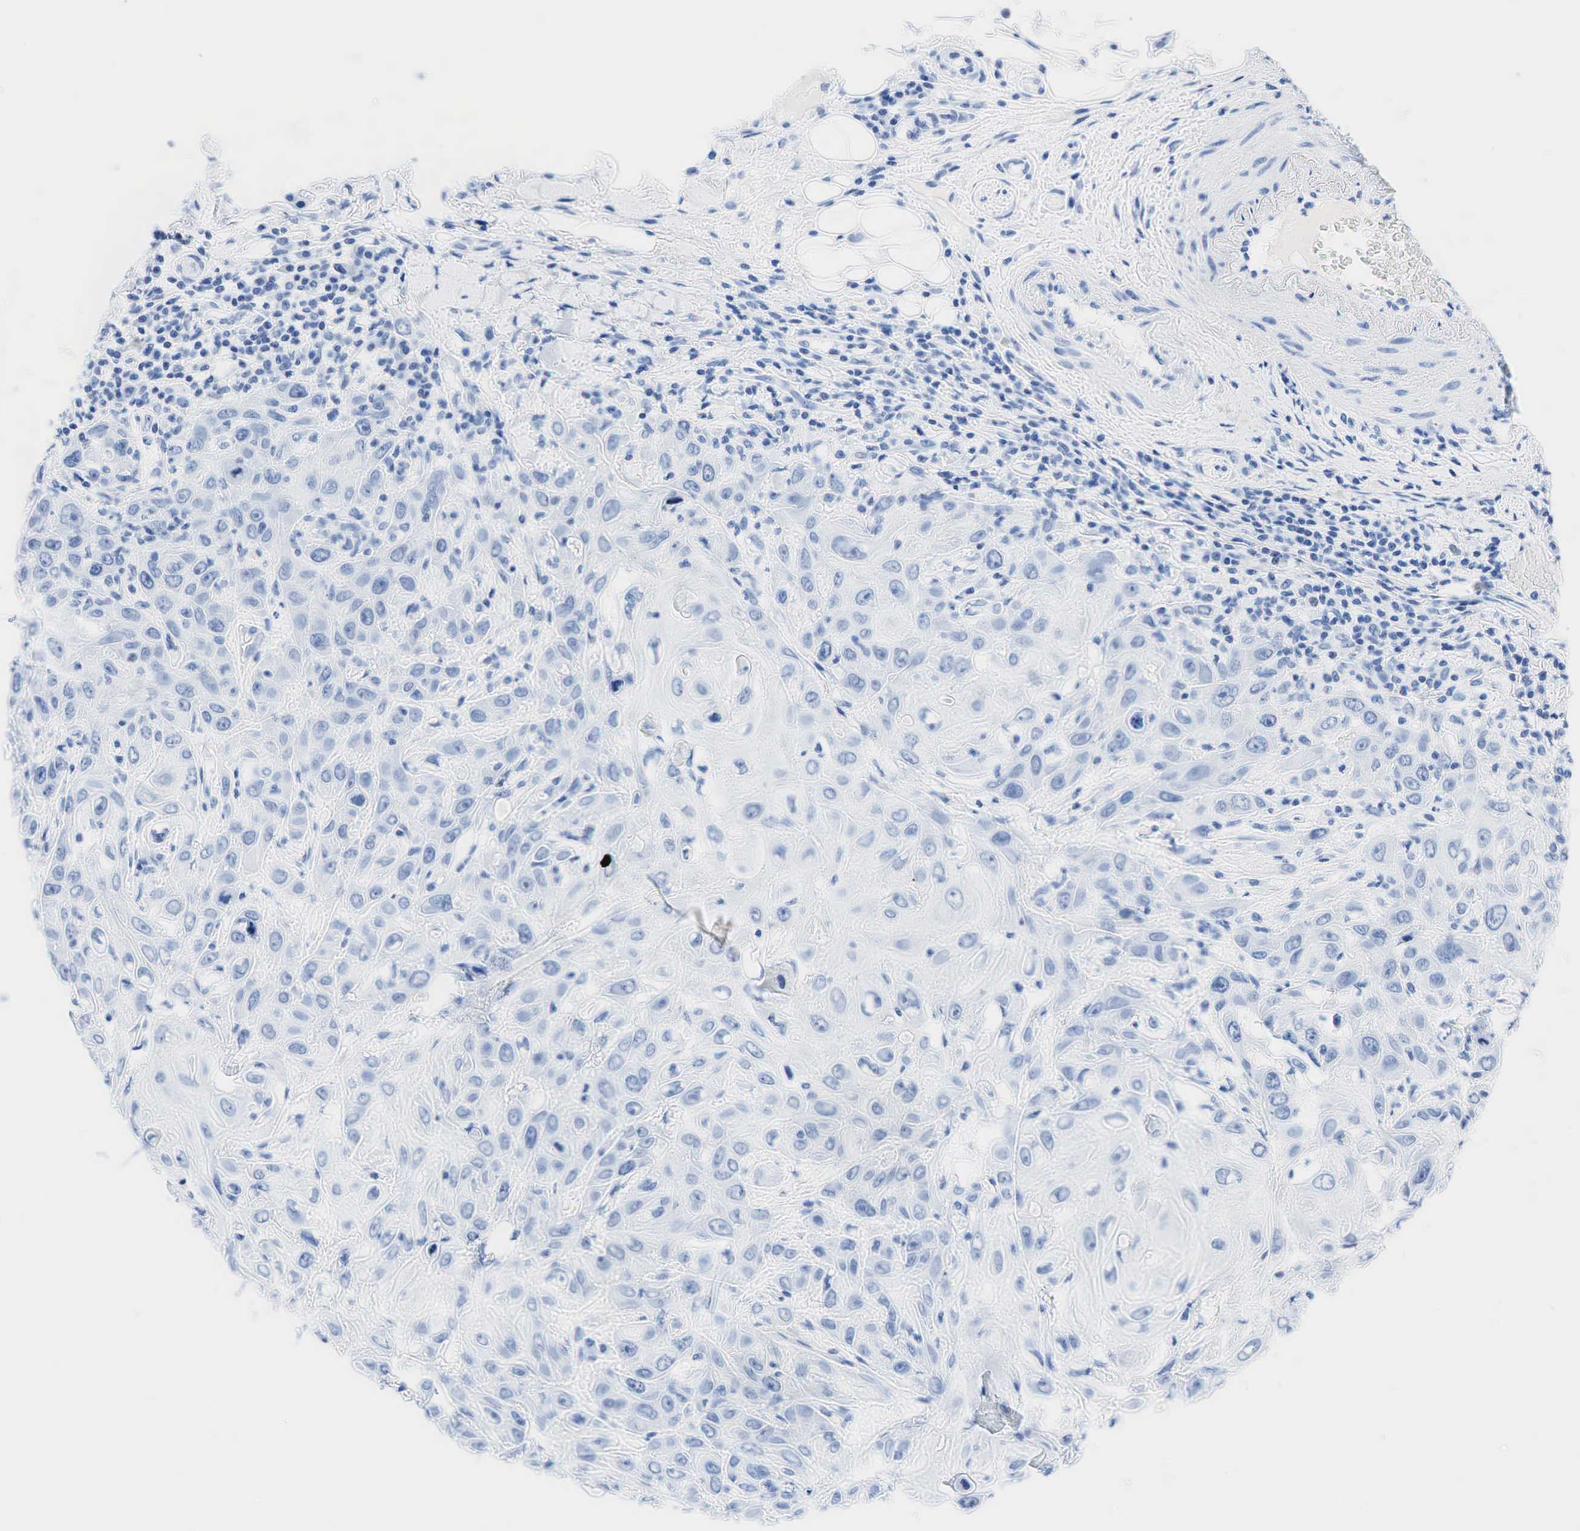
{"staining": {"intensity": "negative", "quantity": "none", "location": "none"}, "tissue": "skin cancer", "cell_type": "Tumor cells", "image_type": "cancer", "snomed": [{"axis": "morphology", "description": "Squamous cell carcinoma, NOS"}, {"axis": "topography", "description": "Skin"}], "caption": "IHC of skin cancer exhibits no expression in tumor cells. Nuclei are stained in blue.", "gene": "INHA", "patient": {"sex": "male", "age": 84}}